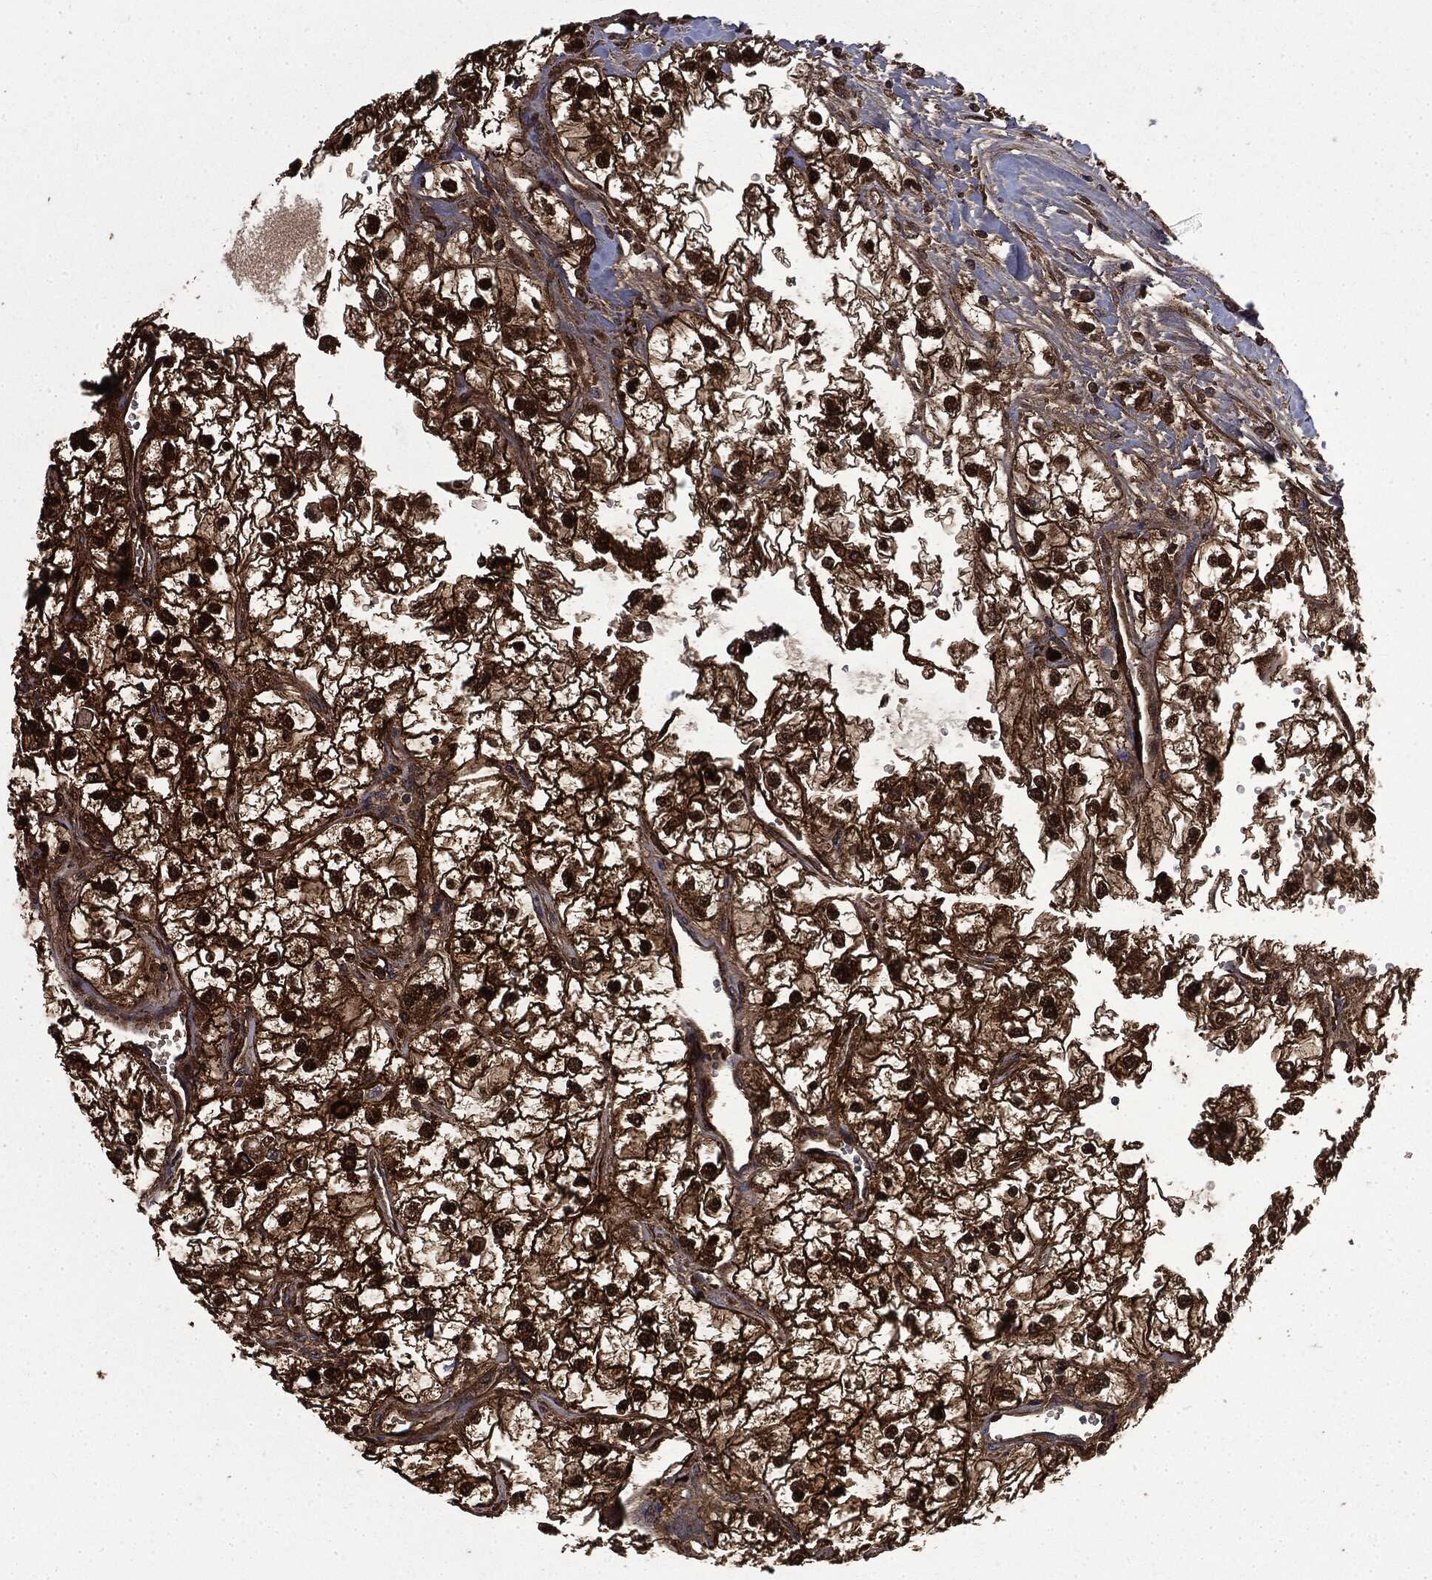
{"staining": {"intensity": "strong", "quantity": ">75%", "location": "cytoplasmic/membranous,nuclear"}, "tissue": "renal cancer", "cell_type": "Tumor cells", "image_type": "cancer", "snomed": [{"axis": "morphology", "description": "Adenocarcinoma, NOS"}, {"axis": "topography", "description": "Kidney"}], "caption": "DAB immunohistochemical staining of renal cancer (adenocarcinoma) displays strong cytoplasmic/membranous and nuclear protein expression in about >75% of tumor cells.", "gene": "GPI", "patient": {"sex": "male", "age": 59}}